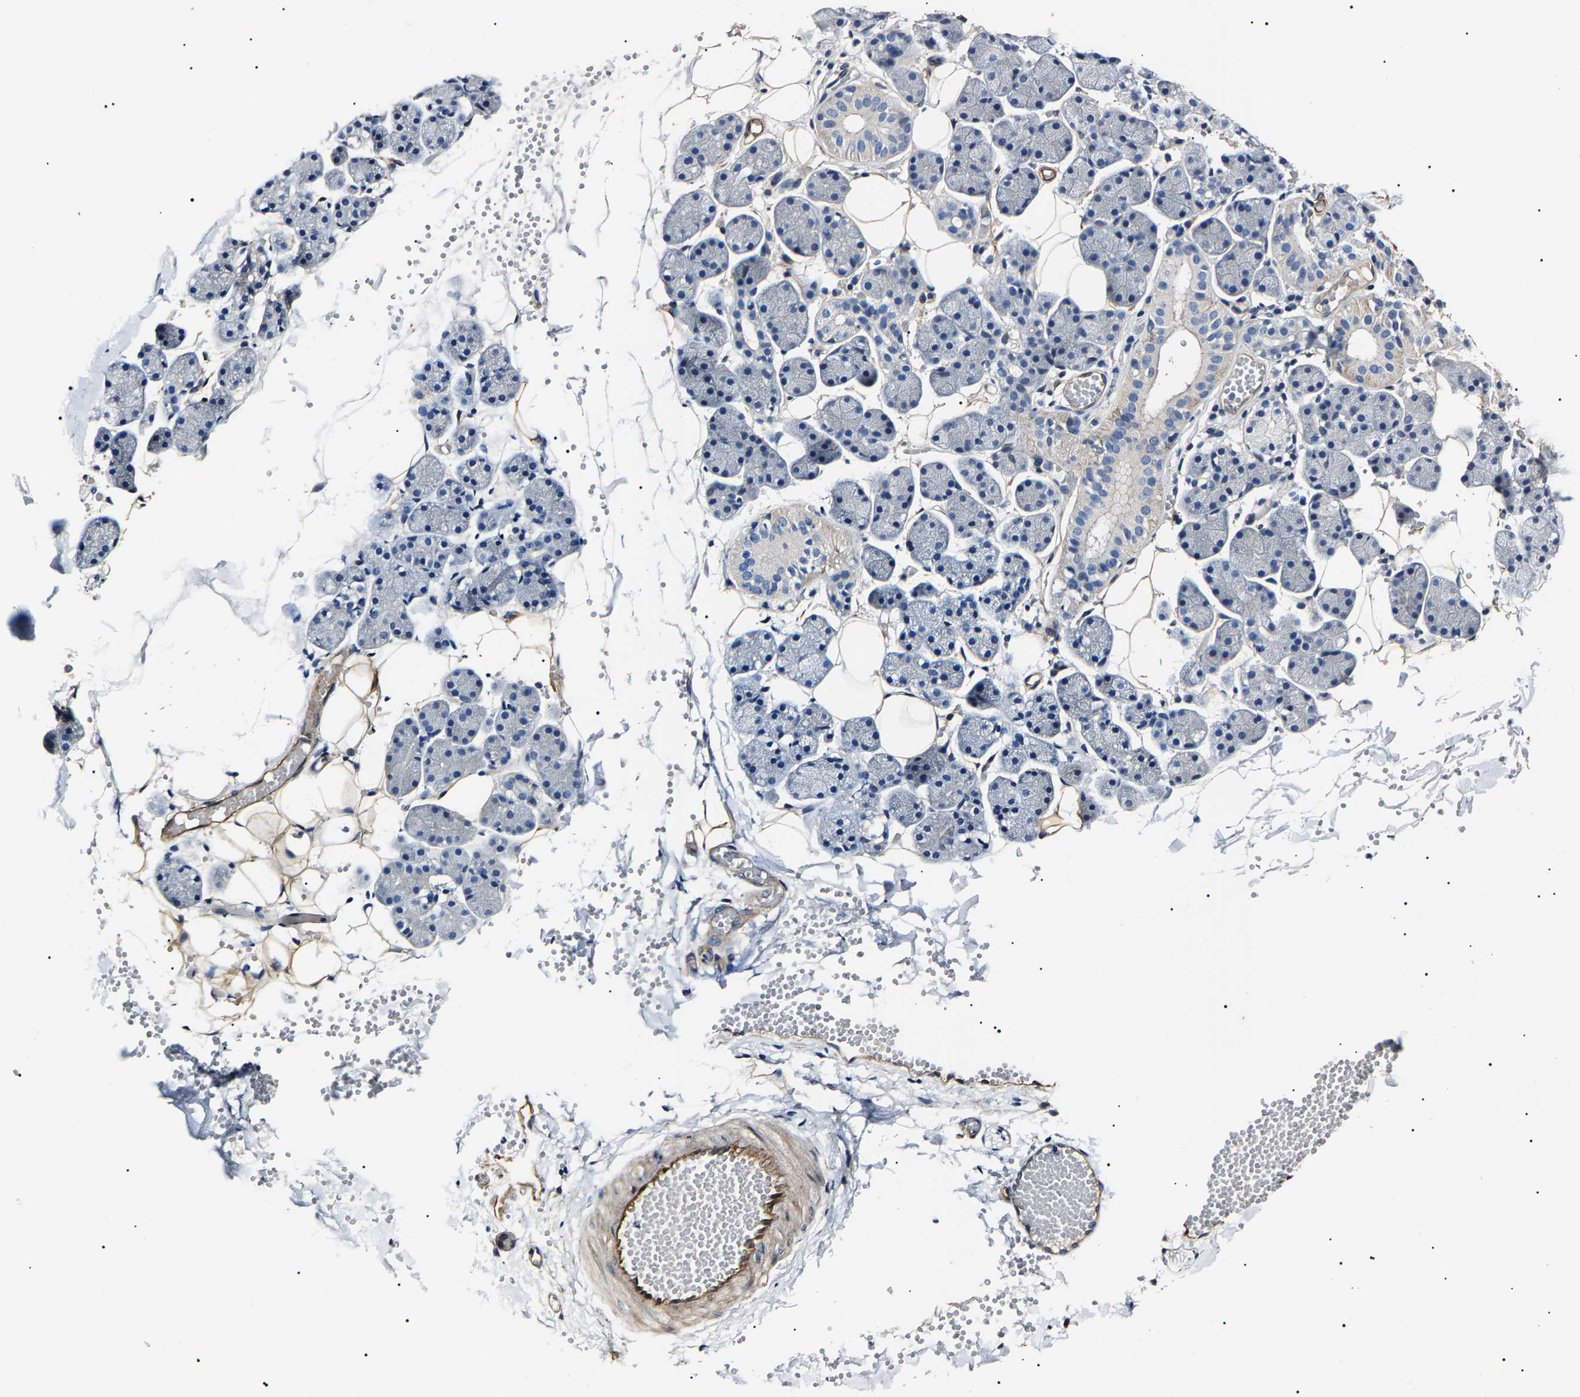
{"staining": {"intensity": "negative", "quantity": "none", "location": "none"}, "tissue": "salivary gland", "cell_type": "Glandular cells", "image_type": "normal", "snomed": [{"axis": "morphology", "description": "Normal tissue, NOS"}, {"axis": "topography", "description": "Salivary gland"}], "caption": "Immunohistochemistry of normal human salivary gland displays no staining in glandular cells.", "gene": "KLHL42", "patient": {"sex": "female", "age": 33}}